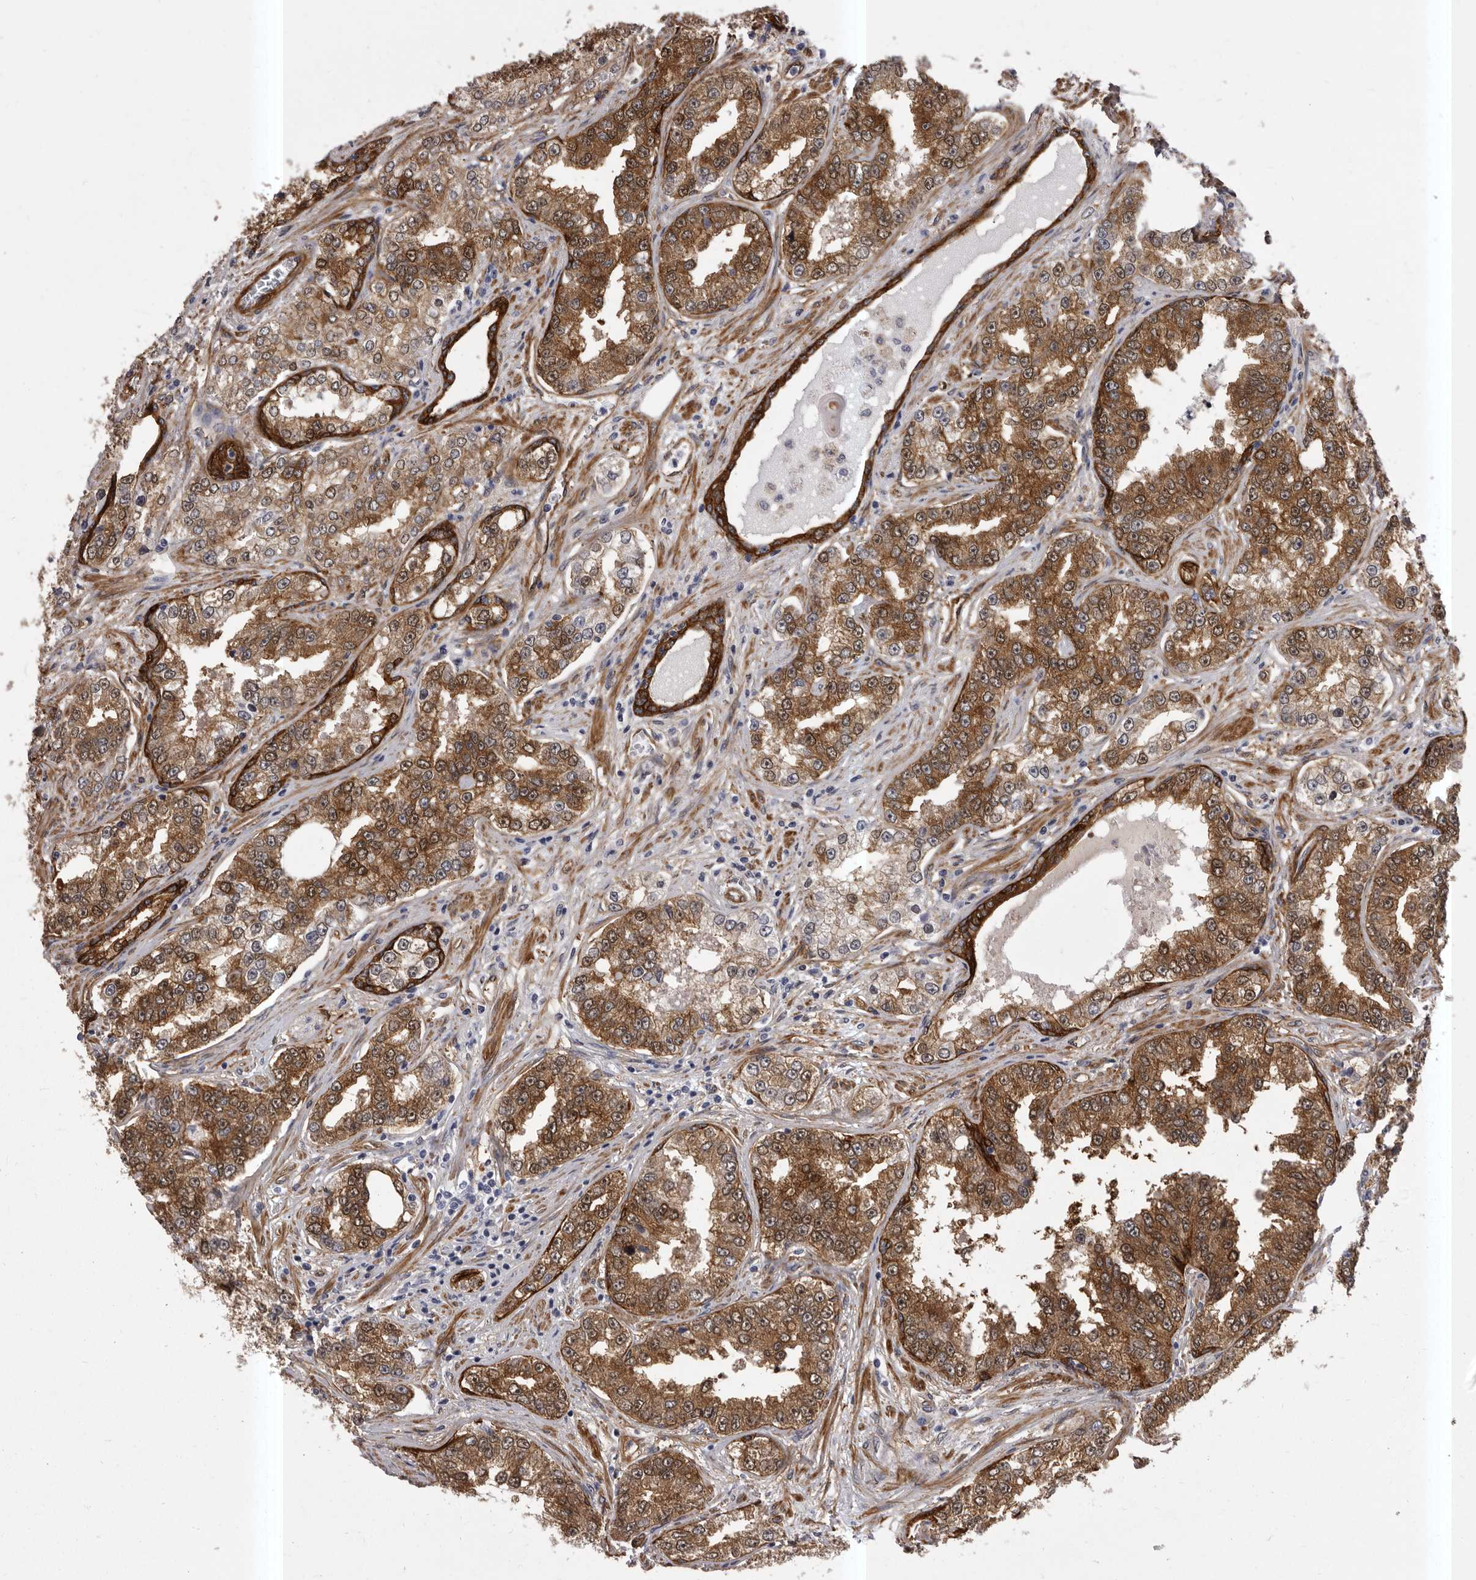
{"staining": {"intensity": "moderate", "quantity": ">75%", "location": "cytoplasmic/membranous,nuclear"}, "tissue": "prostate cancer", "cell_type": "Tumor cells", "image_type": "cancer", "snomed": [{"axis": "morphology", "description": "Normal tissue, NOS"}, {"axis": "morphology", "description": "Adenocarcinoma, High grade"}, {"axis": "topography", "description": "Prostate"}], "caption": "Human prostate high-grade adenocarcinoma stained with a brown dye reveals moderate cytoplasmic/membranous and nuclear positive expression in about >75% of tumor cells.", "gene": "ENAH", "patient": {"sex": "male", "age": 83}}